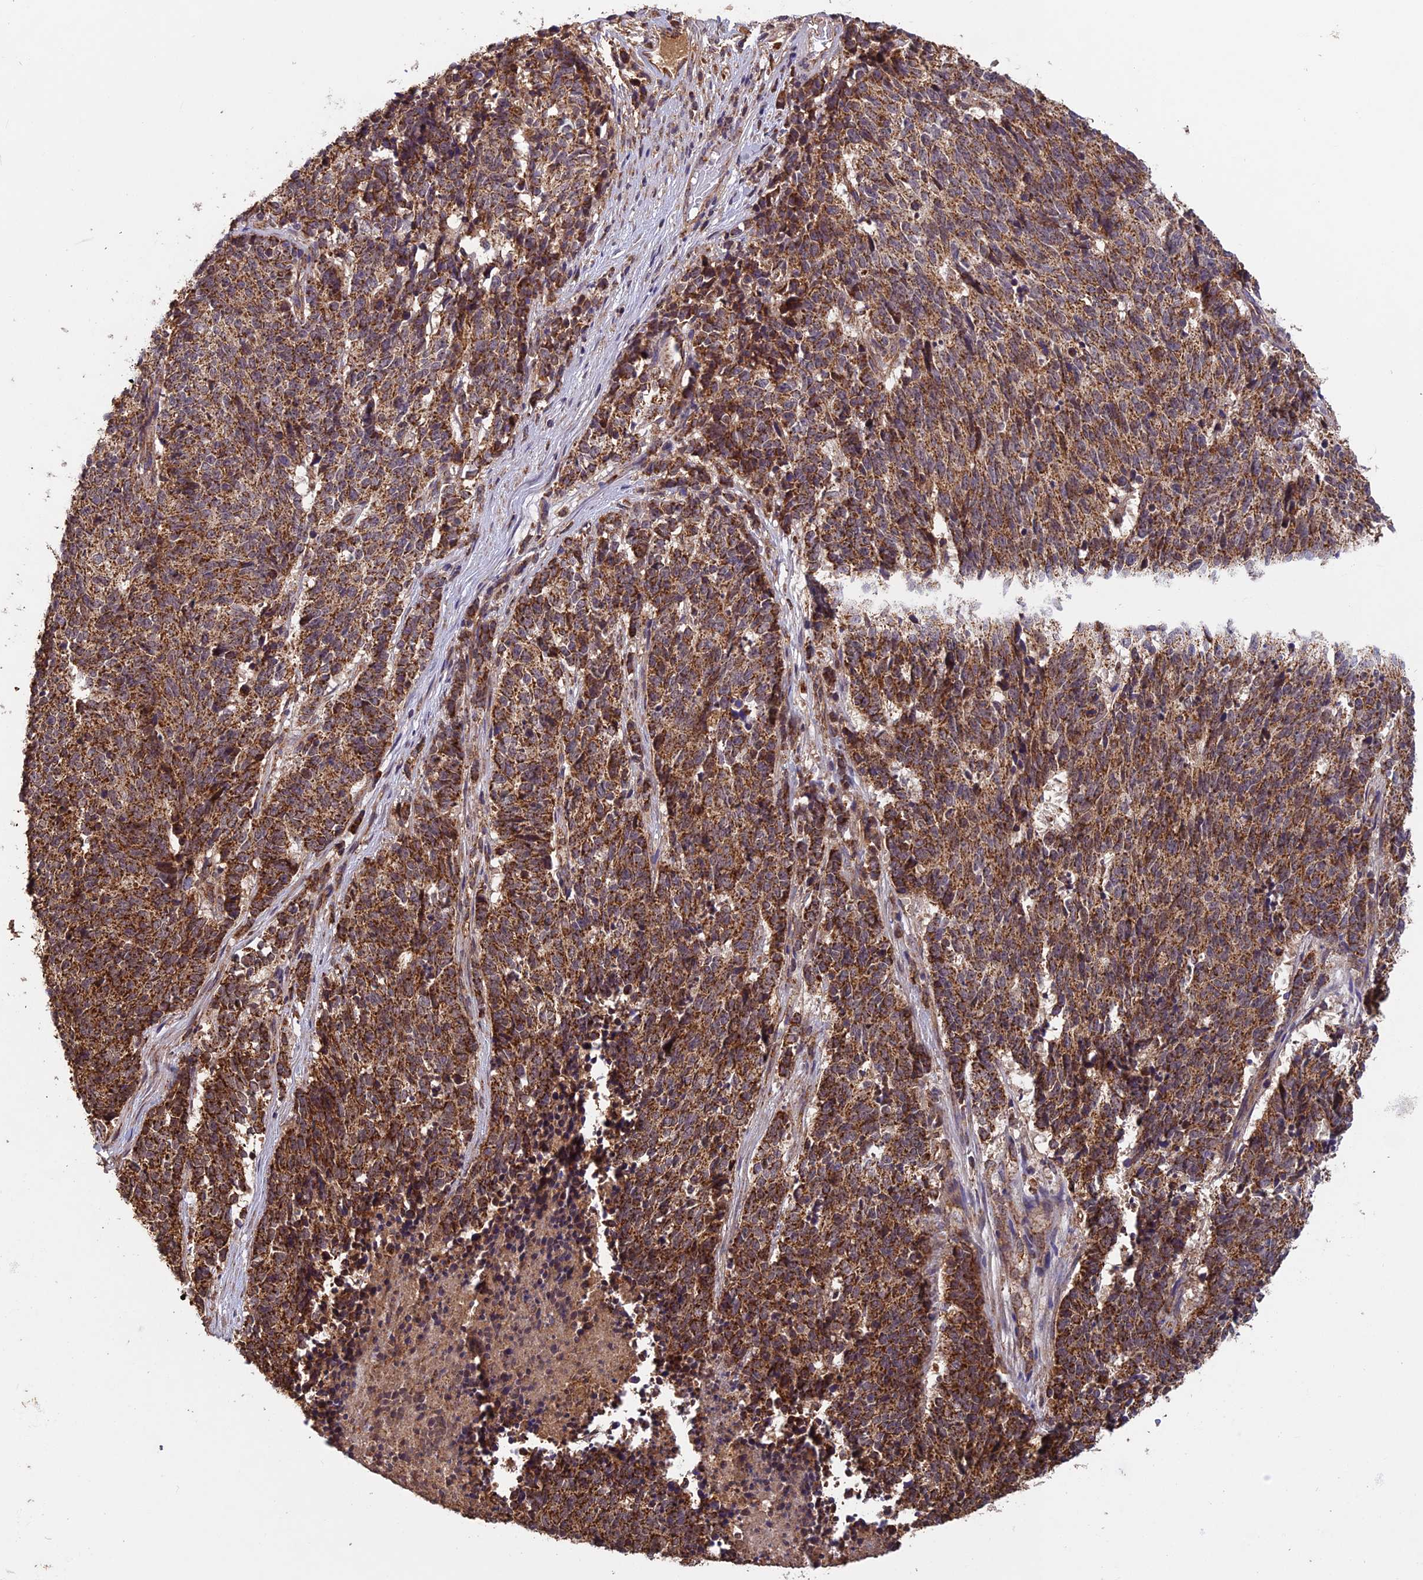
{"staining": {"intensity": "strong", "quantity": ">75%", "location": "cytoplasmic/membranous"}, "tissue": "cervical cancer", "cell_type": "Tumor cells", "image_type": "cancer", "snomed": [{"axis": "morphology", "description": "Squamous cell carcinoma, NOS"}, {"axis": "topography", "description": "Cervix"}], "caption": "Tumor cells exhibit high levels of strong cytoplasmic/membranous positivity in approximately >75% of cells in cervical cancer.", "gene": "CCDC15", "patient": {"sex": "female", "age": 29}}